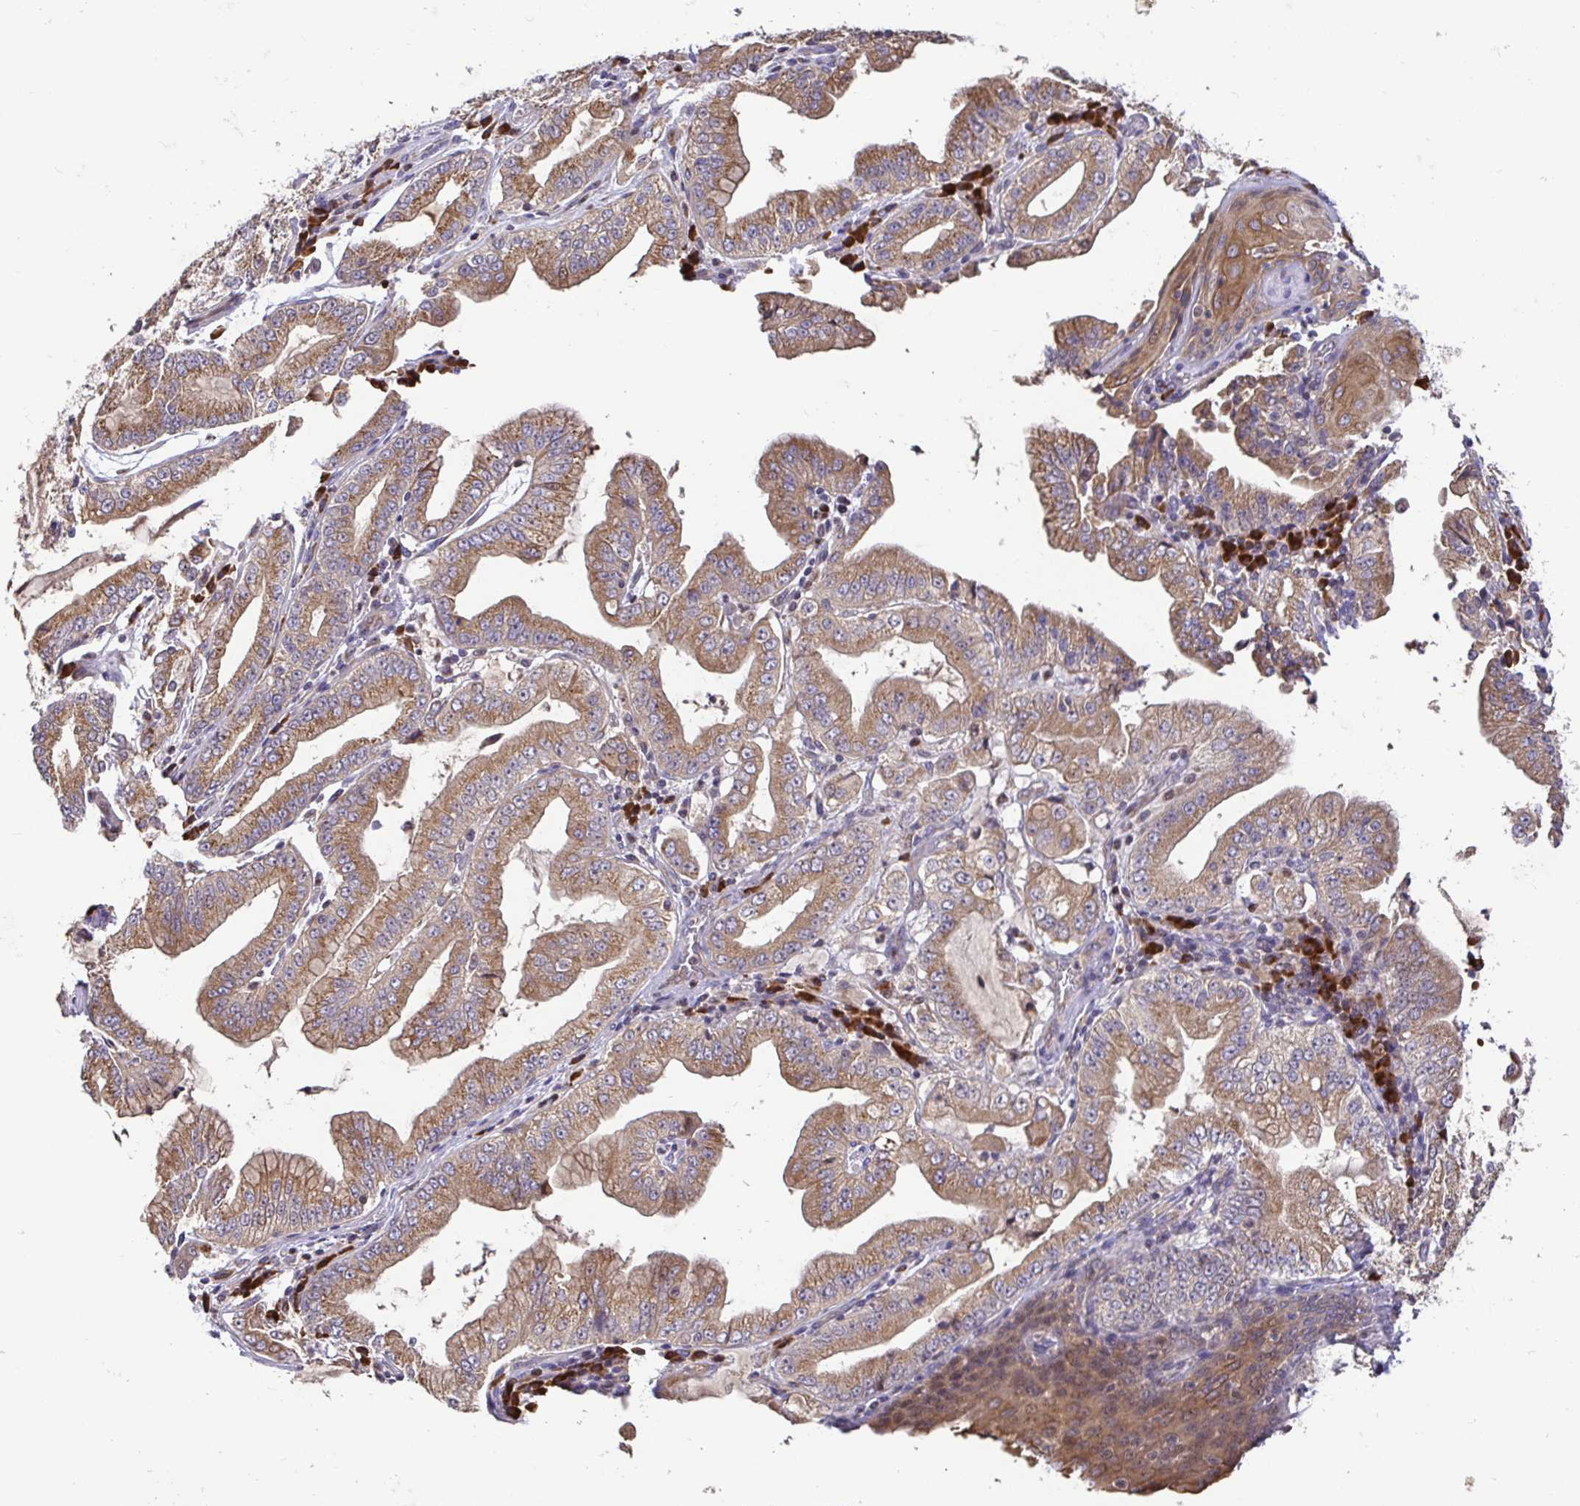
{"staining": {"intensity": "moderate", "quantity": ">75%", "location": "cytoplasmic/membranous"}, "tissue": "stomach cancer", "cell_type": "Tumor cells", "image_type": "cancer", "snomed": [{"axis": "morphology", "description": "Adenocarcinoma, NOS"}, {"axis": "topography", "description": "Stomach, upper"}], "caption": "This micrograph demonstrates immunohistochemistry (IHC) staining of adenocarcinoma (stomach), with medium moderate cytoplasmic/membranous positivity in approximately >75% of tumor cells.", "gene": "ELP1", "patient": {"sex": "female", "age": 74}}